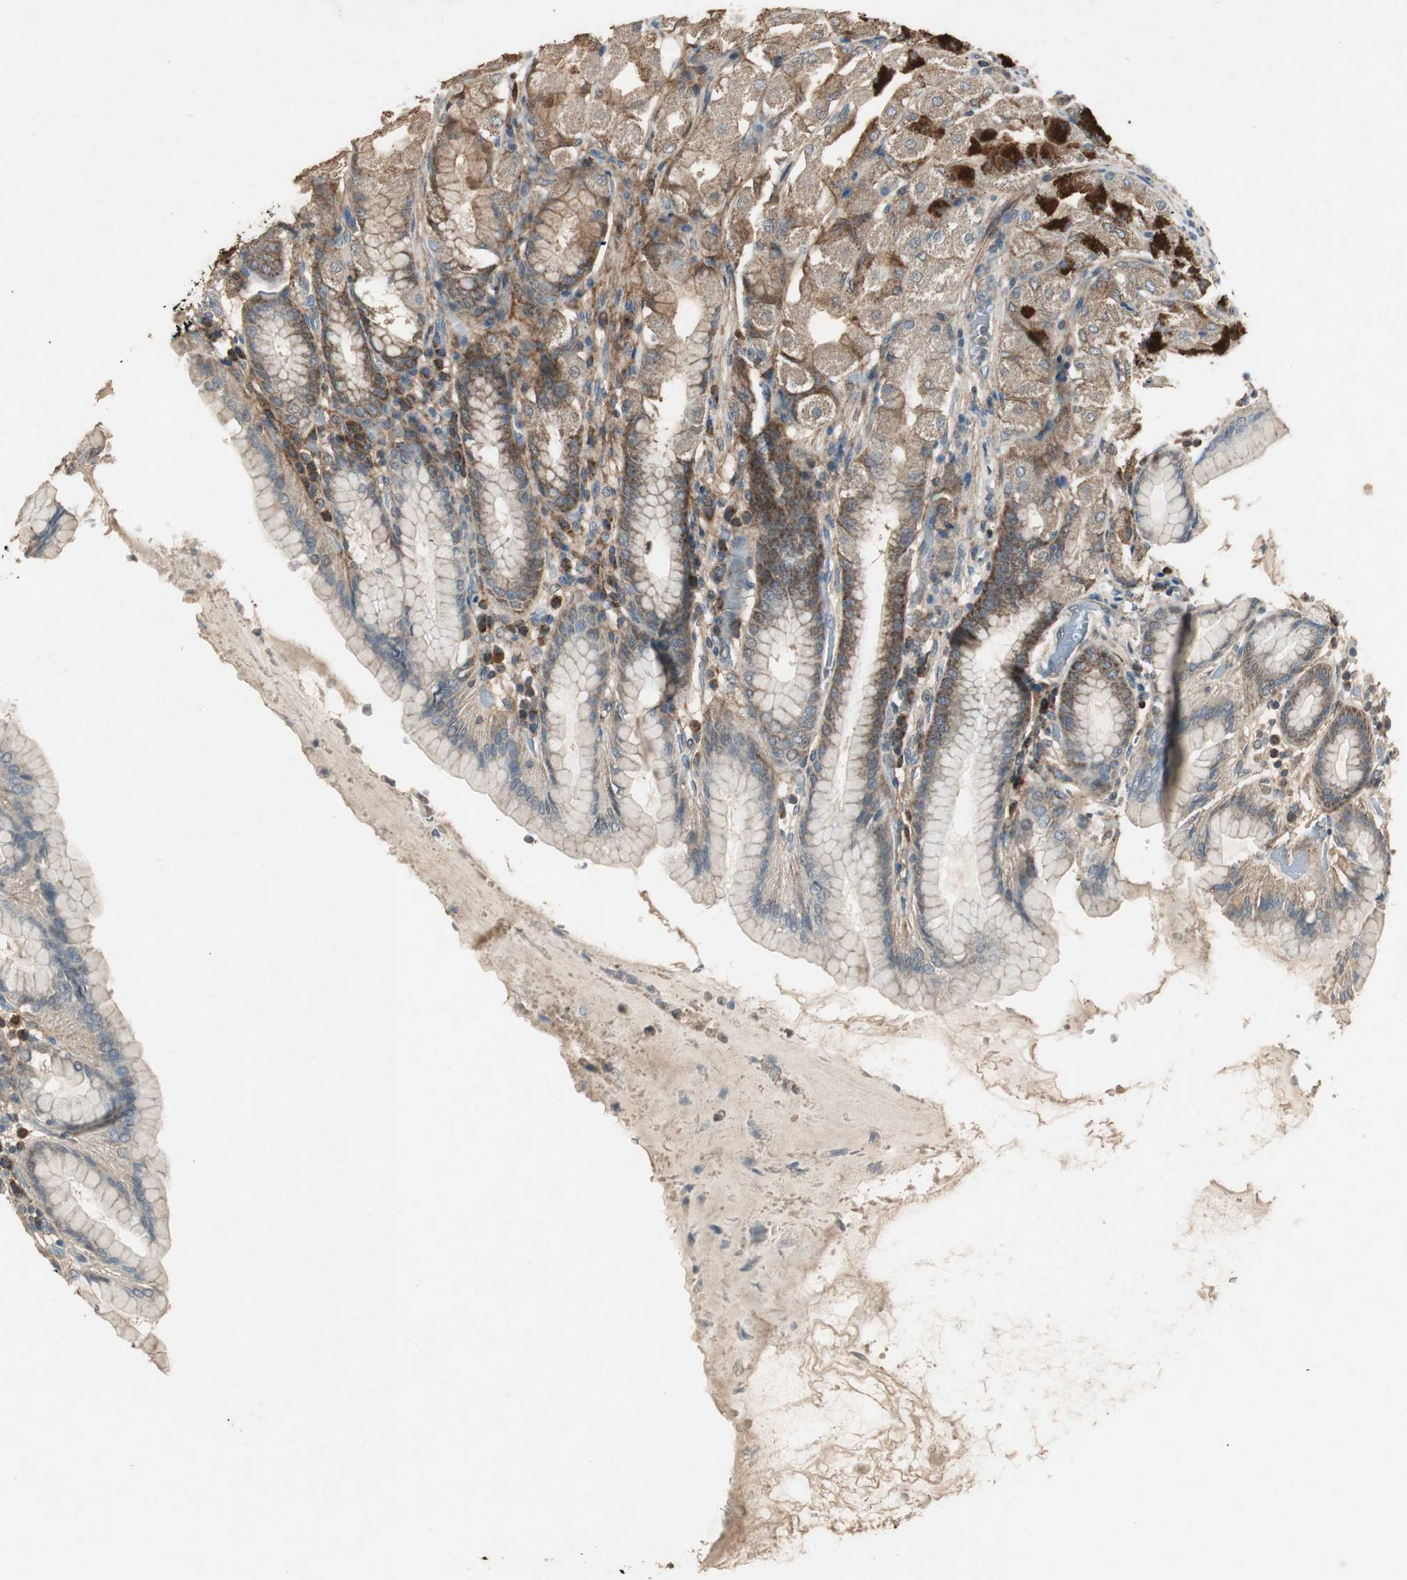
{"staining": {"intensity": "strong", "quantity": ">75%", "location": "cytoplasmic/membranous"}, "tissue": "stomach", "cell_type": "Glandular cells", "image_type": "normal", "snomed": [{"axis": "morphology", "description": "Normal tissue, NOS"}, {"axis": "topography", "description": "Stomach, upper"}], "caption": "Immunohistochemistry histopathology image of unremarkable stomach: human stomach stained using IHC exhibits high levels of strong protein expression localized specifically in the cytoplasmic/membranous of glandular cells, appearing as a cytoplasmic/membranous brown color.", "gene": "MSTO1", "patient": {"sex": "male", "age": 68}}